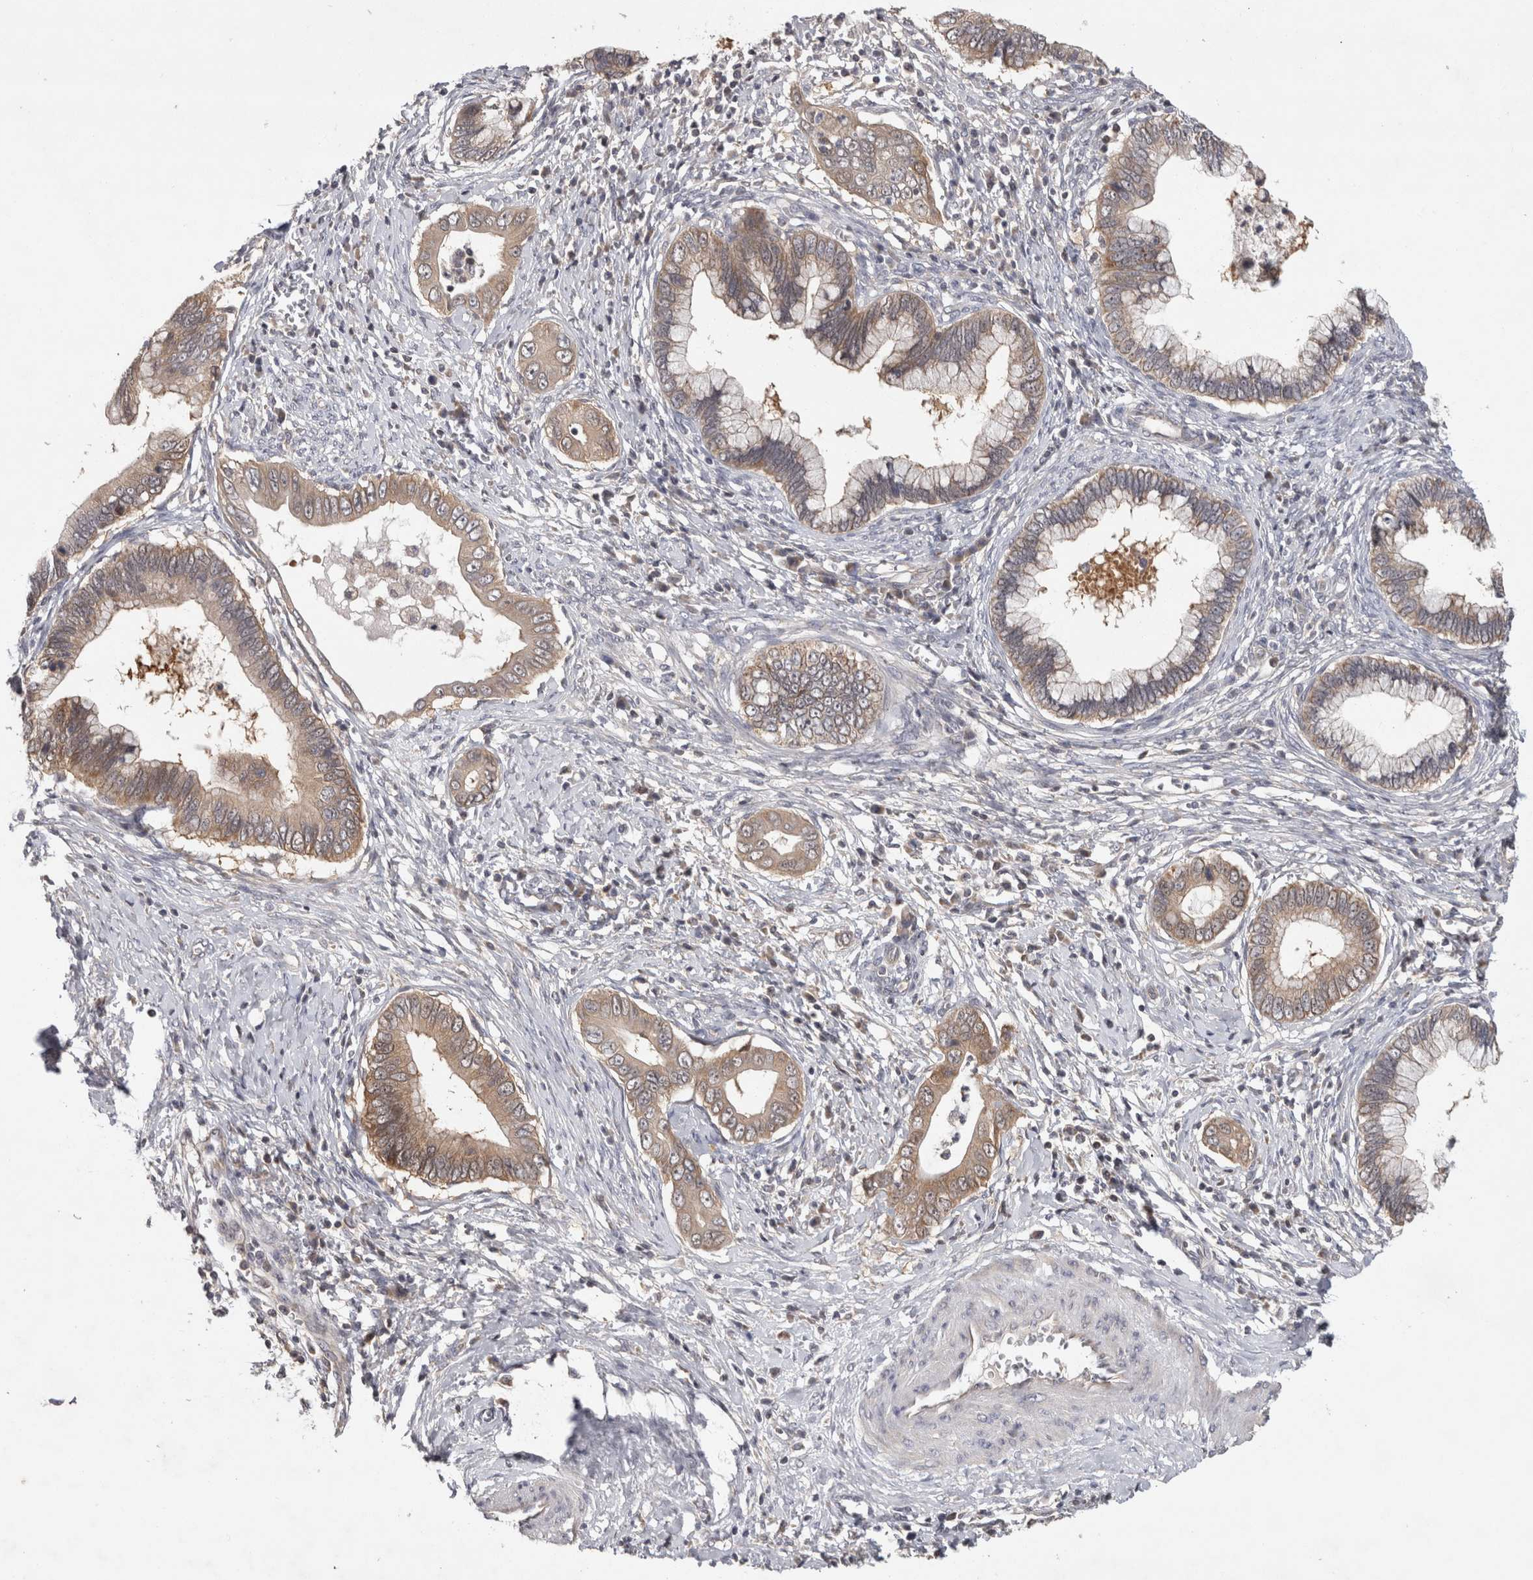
{"staining": {"intensity": "moderate", "quantity": ">75%", "location": "cytoplasmic/membranous"}, "tissue": "cervical cancer", "cell_type": "Tumor cells", "image_type": "cancer", "snomed": [{"axis": "morphology", "description": "Adenocarcinoma, NOS"}, {"axis": "topography", "description": "Cervix"}], "caption": "Cervical adenocarcinoma stained with immunohistochemistry (IHC) exhibits moderate cytoplasmic/membranous positivity in about >75% of tumor cells. (brown staining indicates protein expression, while blue staining denotes nuclei).", "gene": "ACAT2", "patient": {"sex": "female", "age": 44}}